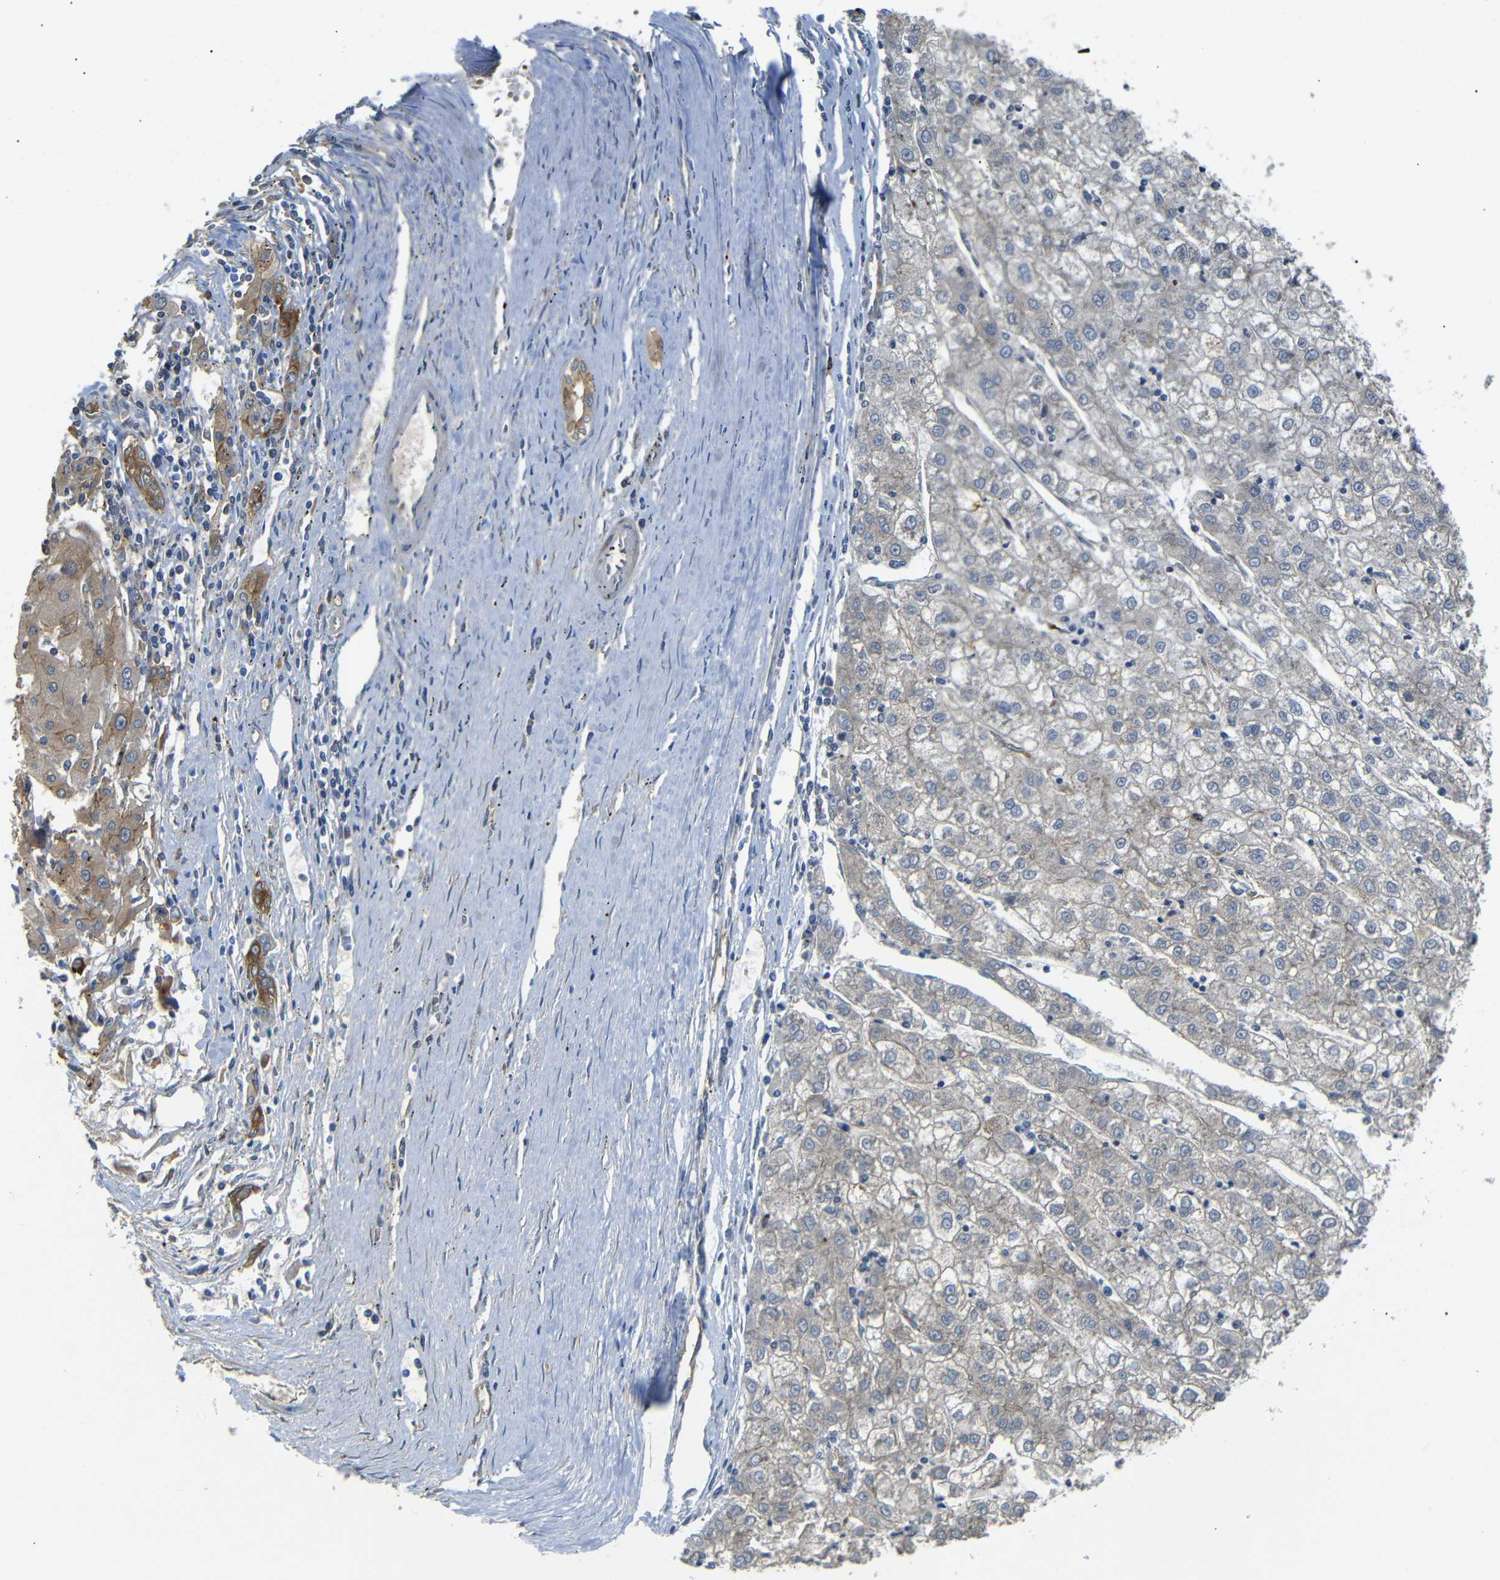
{"staining": {"intensity": "negative", "quantity": "none", "location": "none"}, "tissue": "liver cancer", "cell_type": "Tumor cells", "image_type": "cancer", "snomed": [{"axis": "morphology", "description": "Carcinoma, Hepatocellular, NOS"}, {"axis": "topography", "description": "Liver"}], "caption": "Human liver cancer (hepatocellular carcinoma) stained for a protein using immunohistochemistry demonstrates no positivity in tumor cells.", "gene": "MYO1B", "patient": {"sex": "male", "age": 72}}